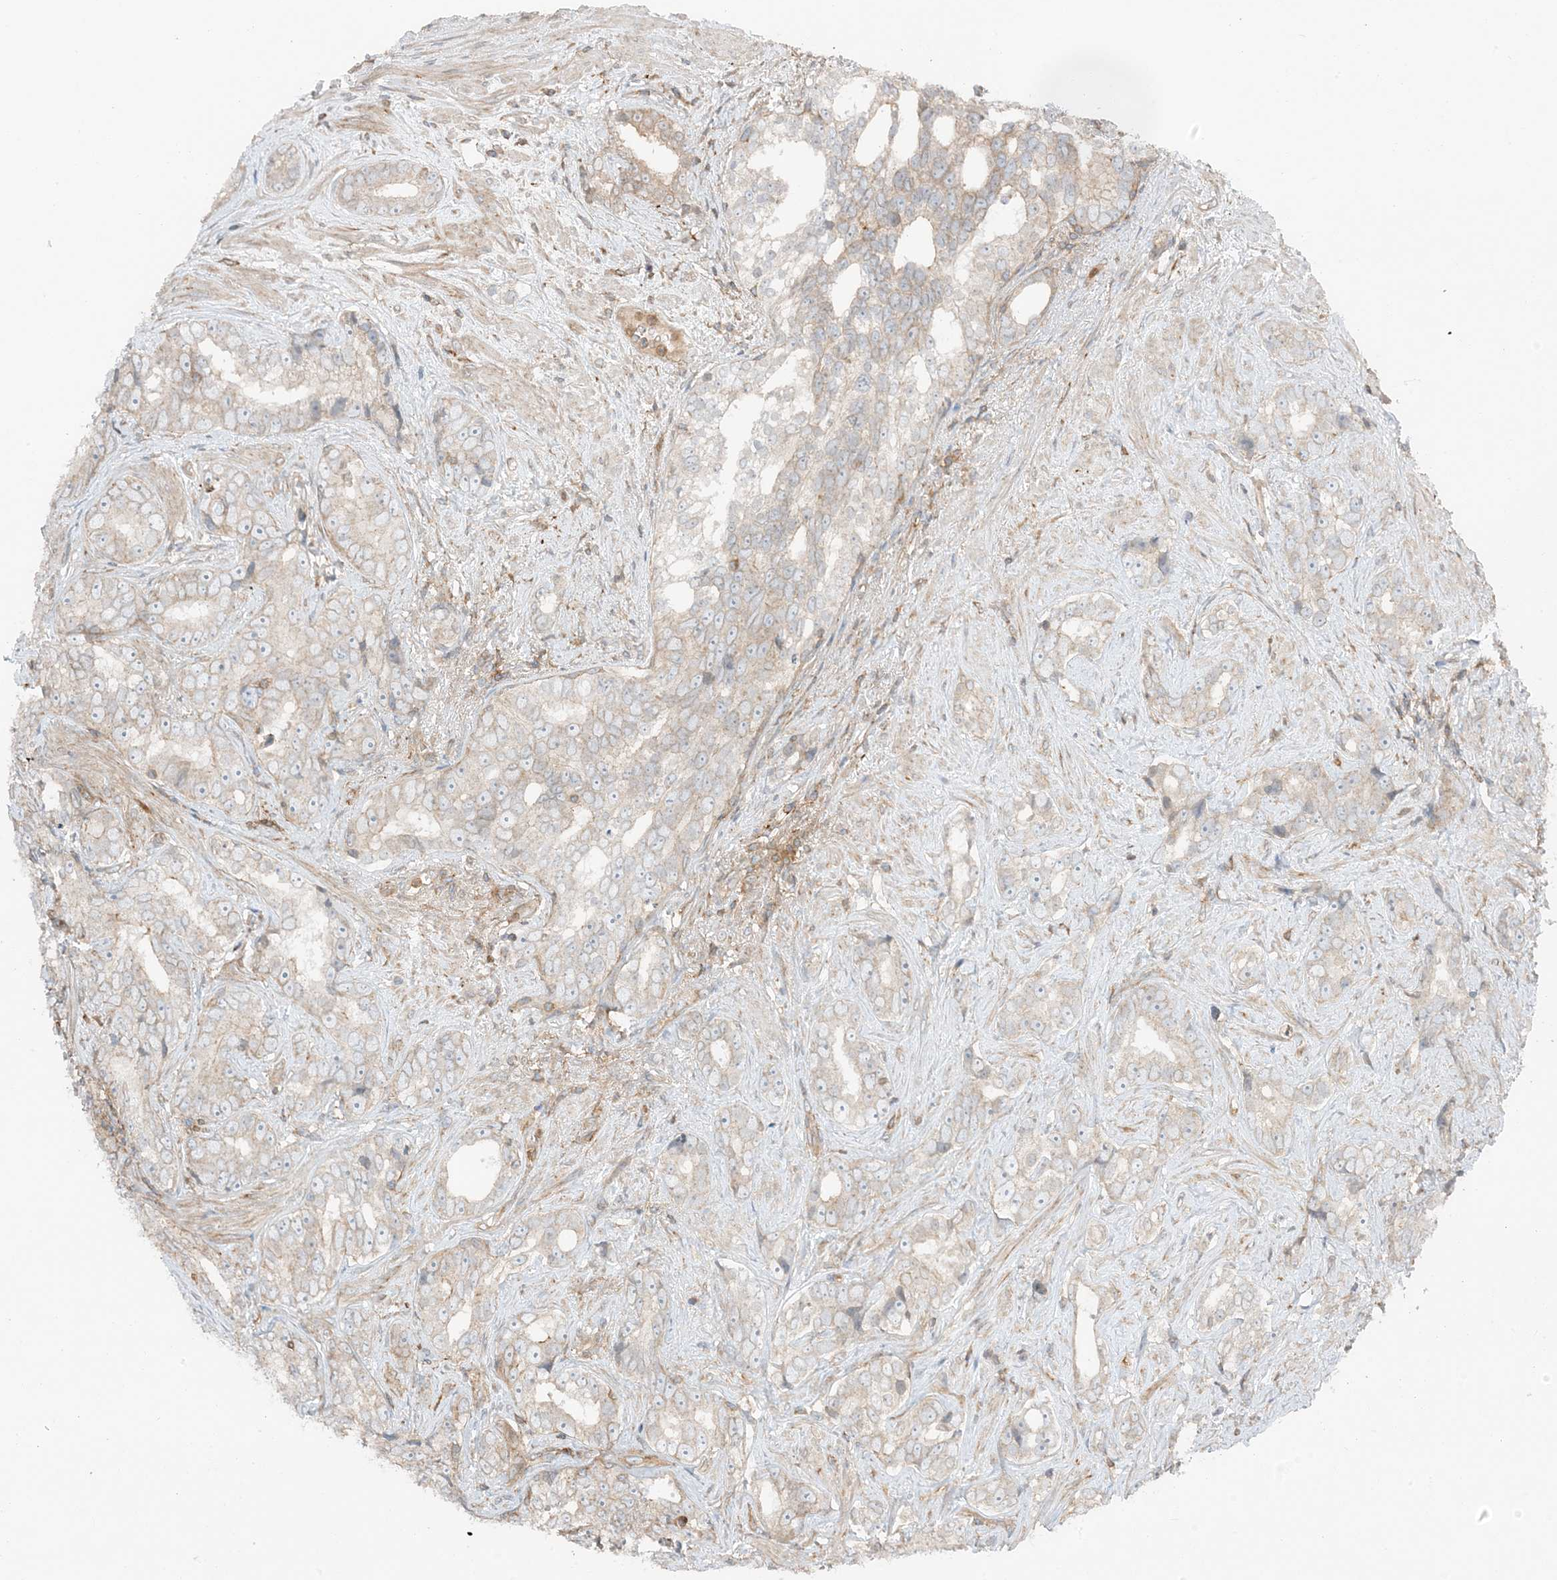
{"staining": {"intensity": "negative", "quantity": "none", "location": "none"}, "tissue": "prostate cancer", "cell_type": "Tumor cells", "image_type": "cancer", "snomed": [{"axis": "morphology", "description": "Adenocarcinoma, High grade"}, {"axis": "topography", "description": "Prostate"}], "caption": "The immunohistochemistry (IHC) histopathology image has no significant positivity in tumor cells of prostate cancer tissue. (Stains: DAB (3,3'-diaminobenzidine) immunohistochemistry with hematoxylin counter stain, Microscopy: brightfield microscopy at high magnification).", "gene": "SLC25A12", "patient": {"sex": "male", "age": 66}}